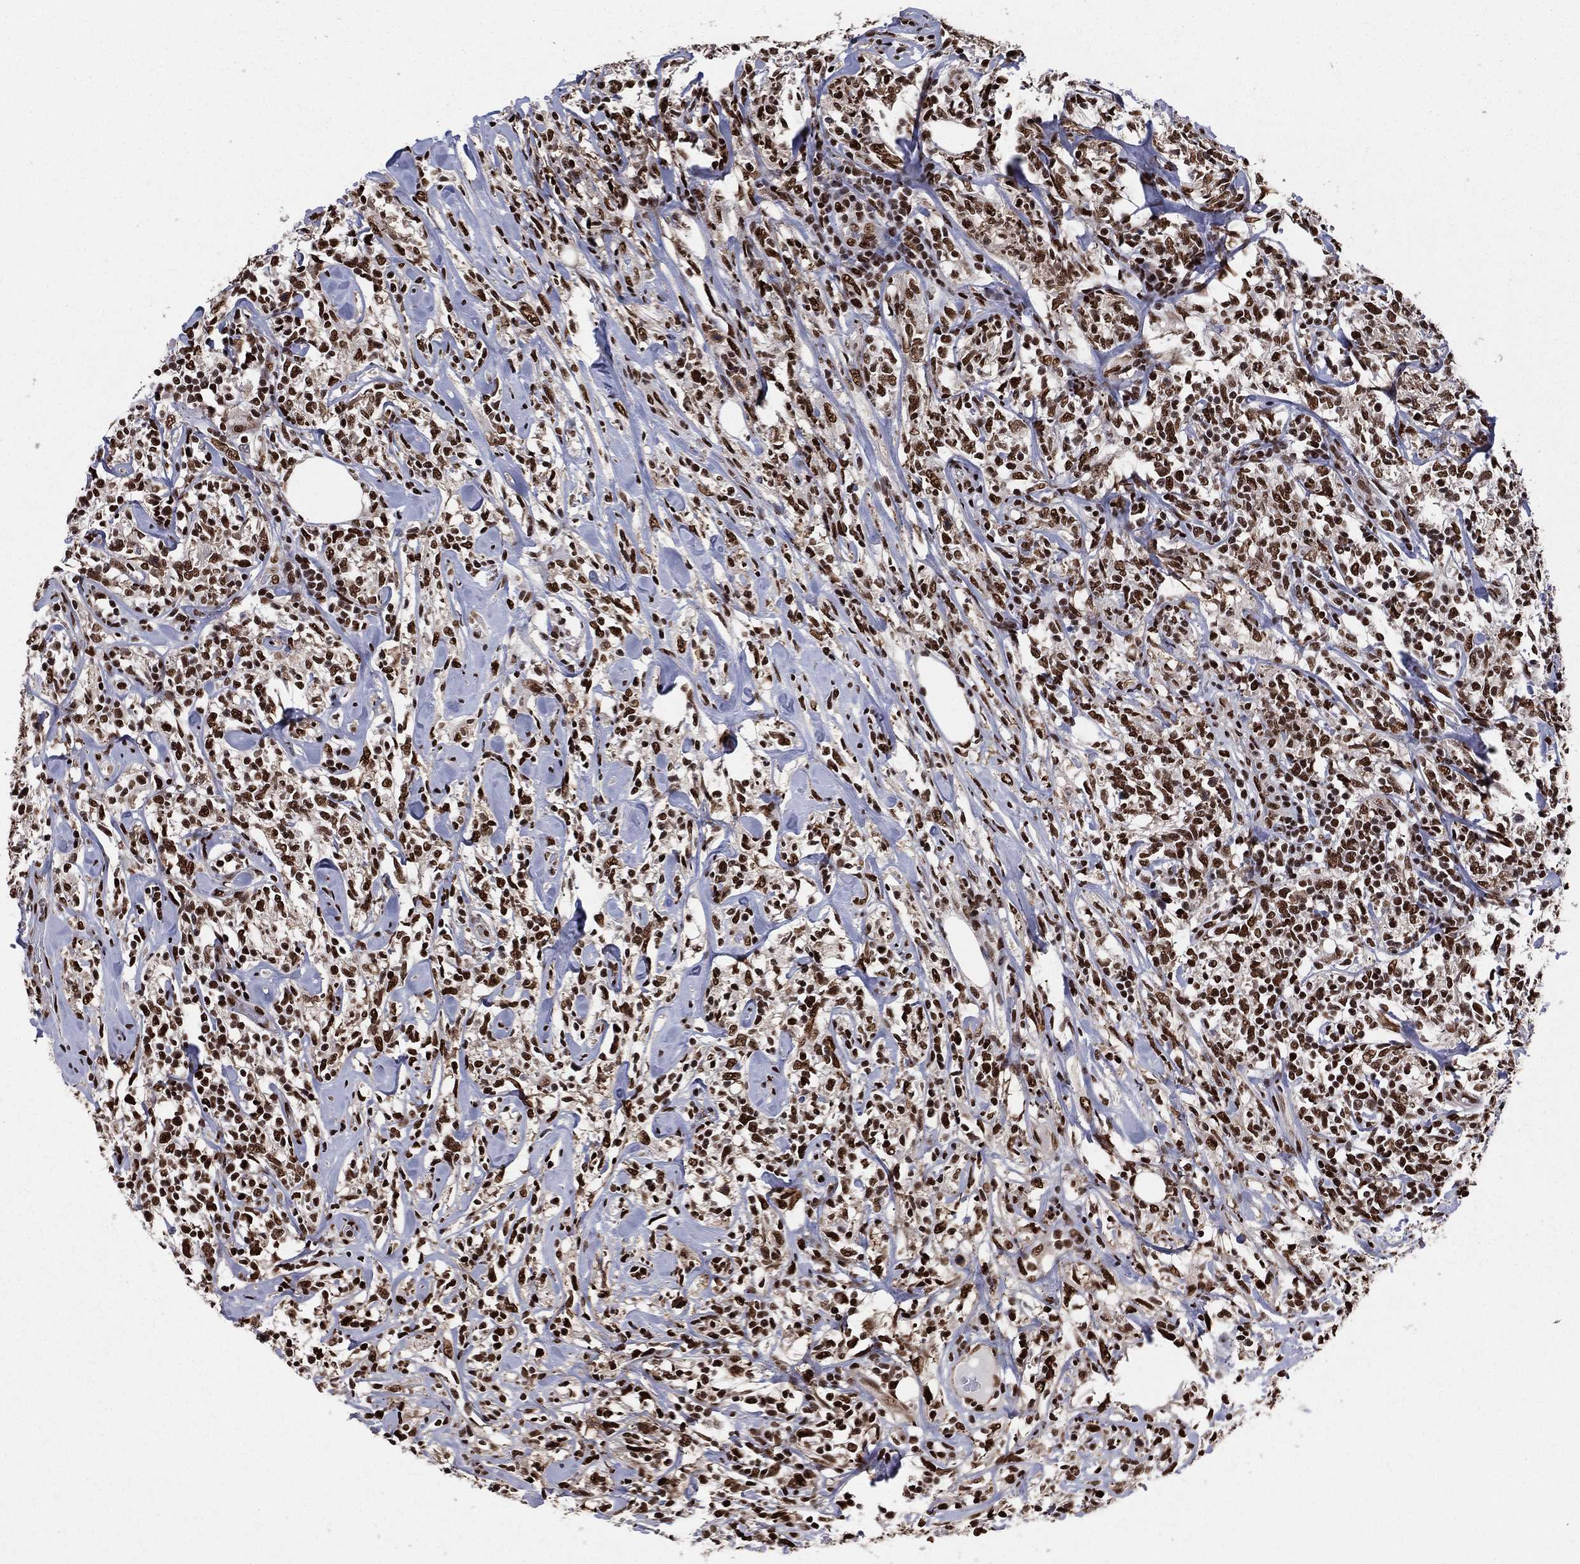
{"staining": {"intensity": "strong", "quantity": ">75%", "location": "nuclear"}, "tissue": "lymphoma", "cell_type": "Tumor cells", "image_type": "cancer", "snomed": [{"axis": "morphology", "description": "Malignant lymphoma, non-Hodgkin's type, High grade"}, {"axis": "topography", "description": "Lymph node"}], "caption": "Lymphoma stained with DAB (3,3'-diaminobenzidine) immunohistochemistry exhibits high levels of strong nuclear positivity in approximately >75% of tumor cells. Nuclei are stained in blue.", "gene": "TP53BP1", "patient": {"sex": "female", "age": 84}}